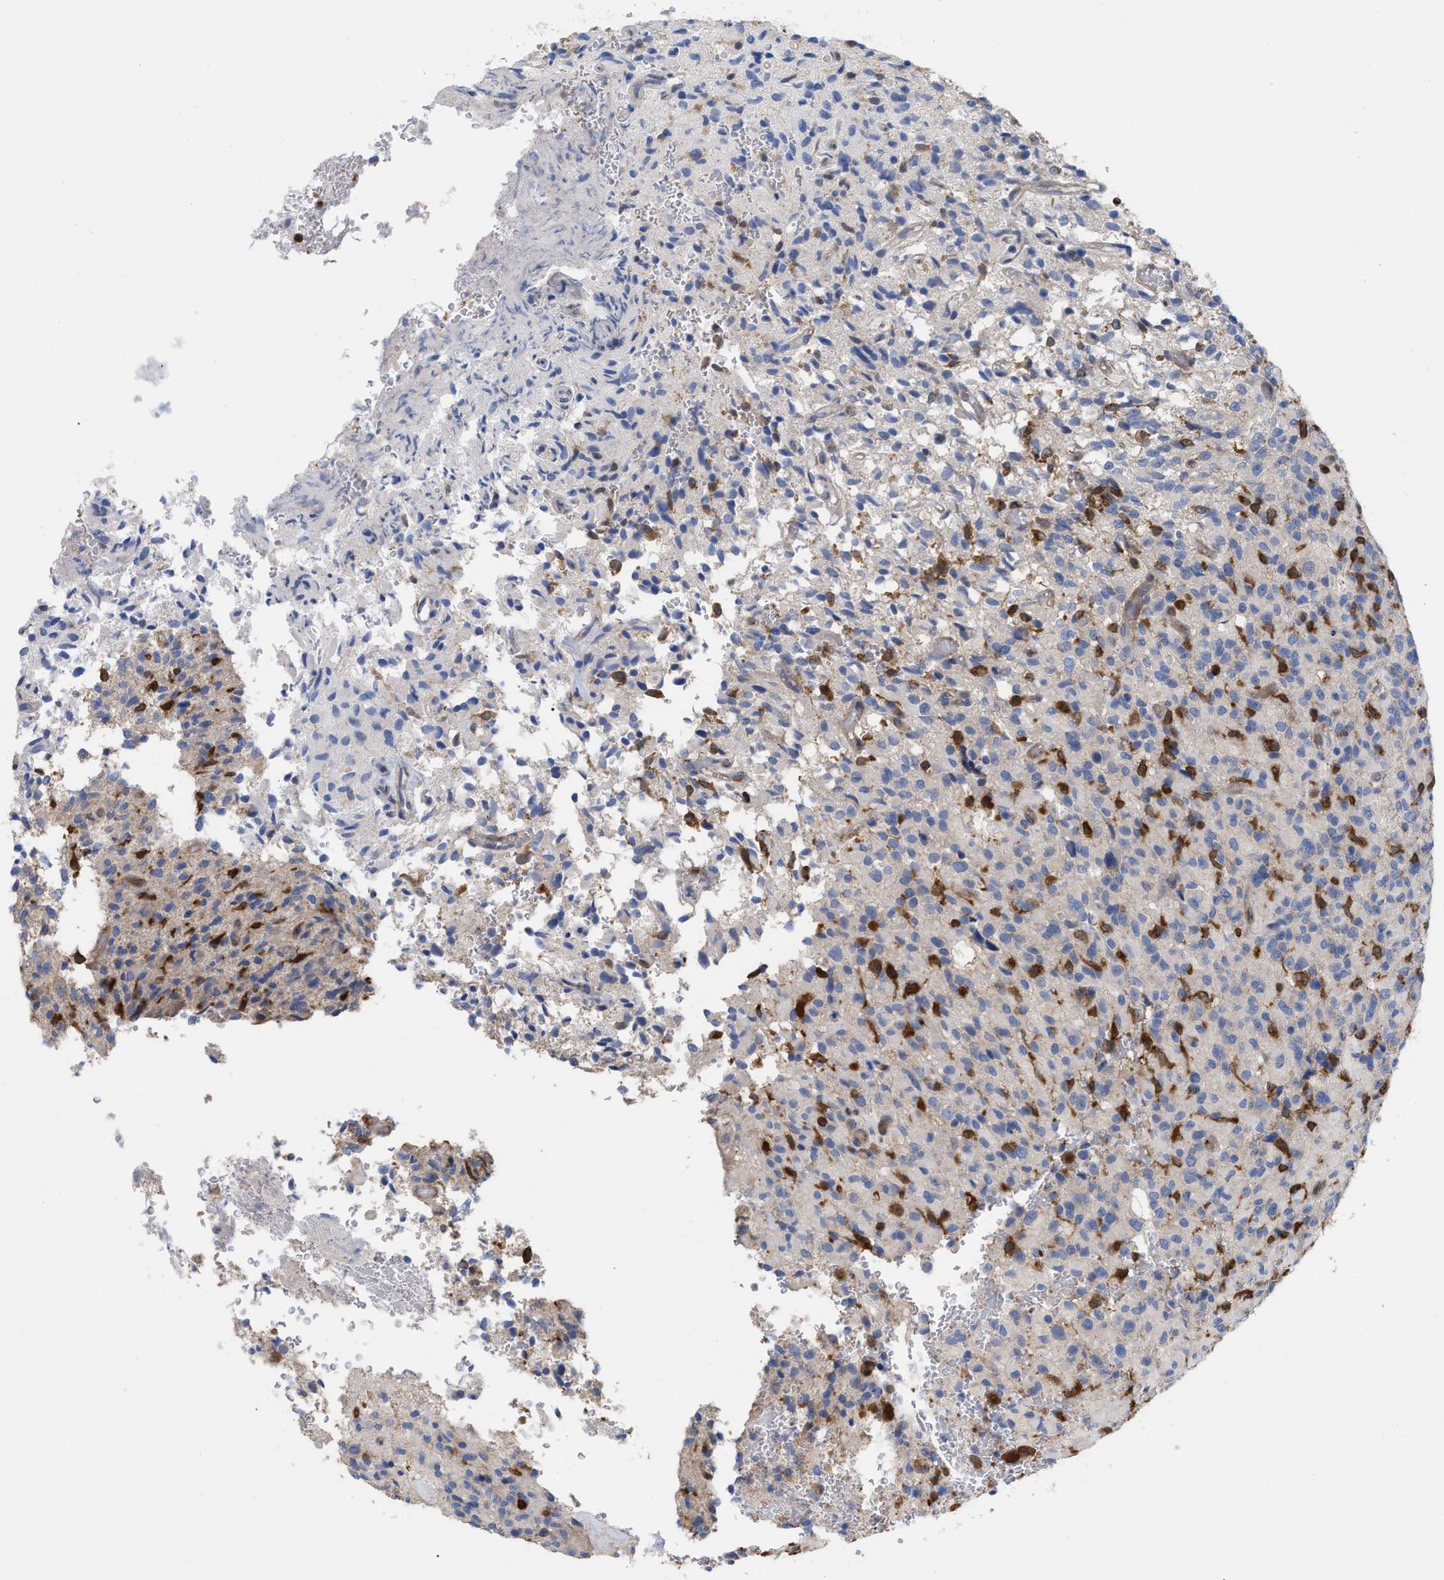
{"staining": {"intensity": "negative", "quantity": "none", "location": "none"}, "tissue": "glioma", "cell_type": "Tumor cells", "image_type": "cancer", "snomed": [{"axis": "morphology", "description": "Glioma, malignant, High grade"}, {"axis": "topography", "description": "Brain"}], "caption": "A high-resolution photomicrograph shows IHC staining of malignant glioma (high-grade), which demonstrates no significant expression in tumor cells.", "gene": "GIMAP4", "patient": {"sex": "male", "age": 71}}